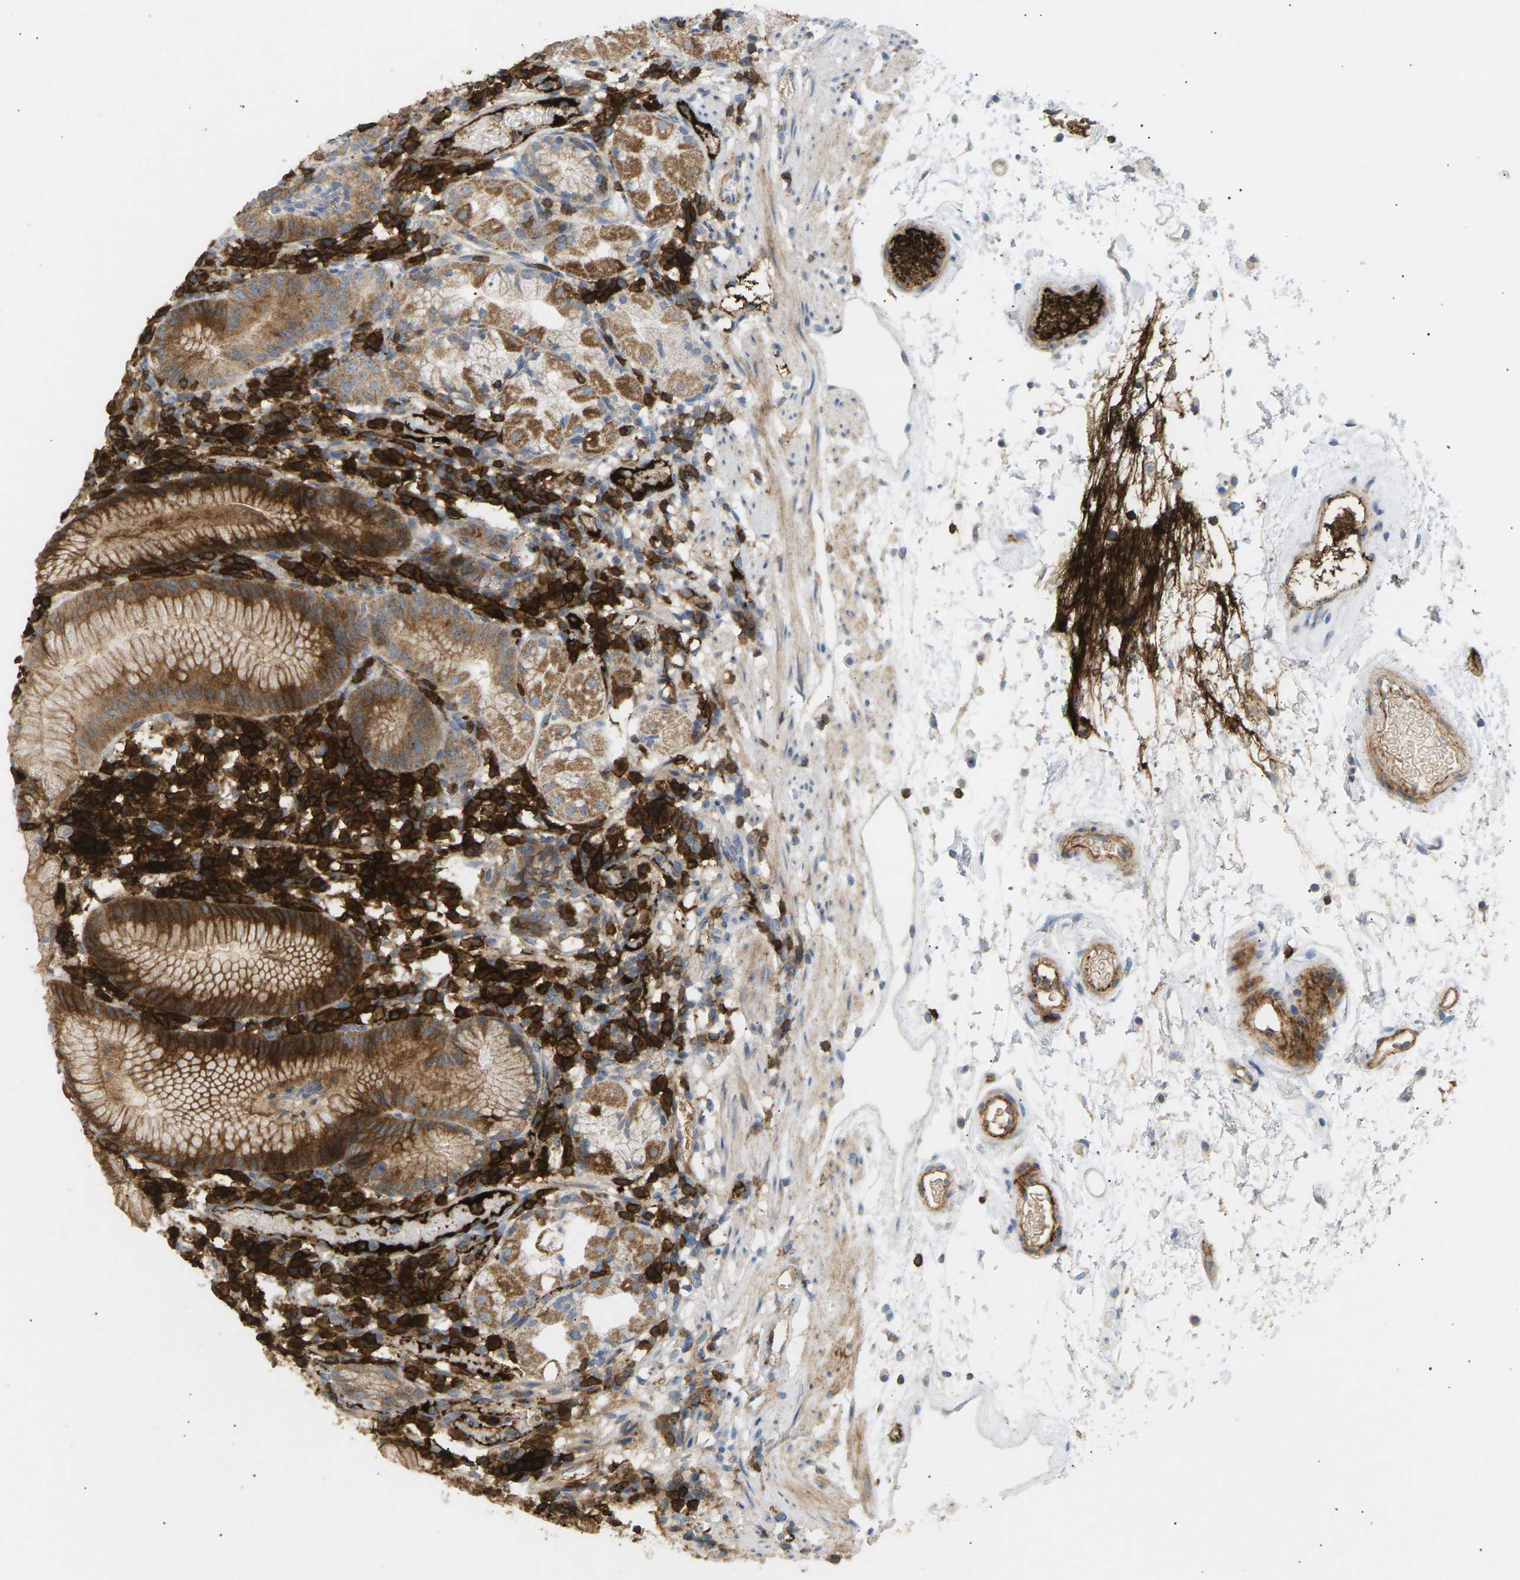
{"staining": {"intensity": "strong", "quantity": "25%-75%", "location": "cytoplasmic/membranous"}, "tissue": "stomach", "cell_type": "Glandular cells", "image_type": "normal", "snomed": [{"axis": "morphology", "description": "Normal tissue, NOS"}, {"axis": "topography", "description": "Stomach"}, {"axis": "topography", "description": "Stomach, lower"}], "caption": "Glandular cells display high levels of strong cytoplasmic/membranous expression in approximately 25%-75% of cells in benign stomach. Immunohistochemistry stains the protein in brown and the nuclei are stained blue.", "gene": "LIME1", "patient": {"sex": "female", "age": 75}}